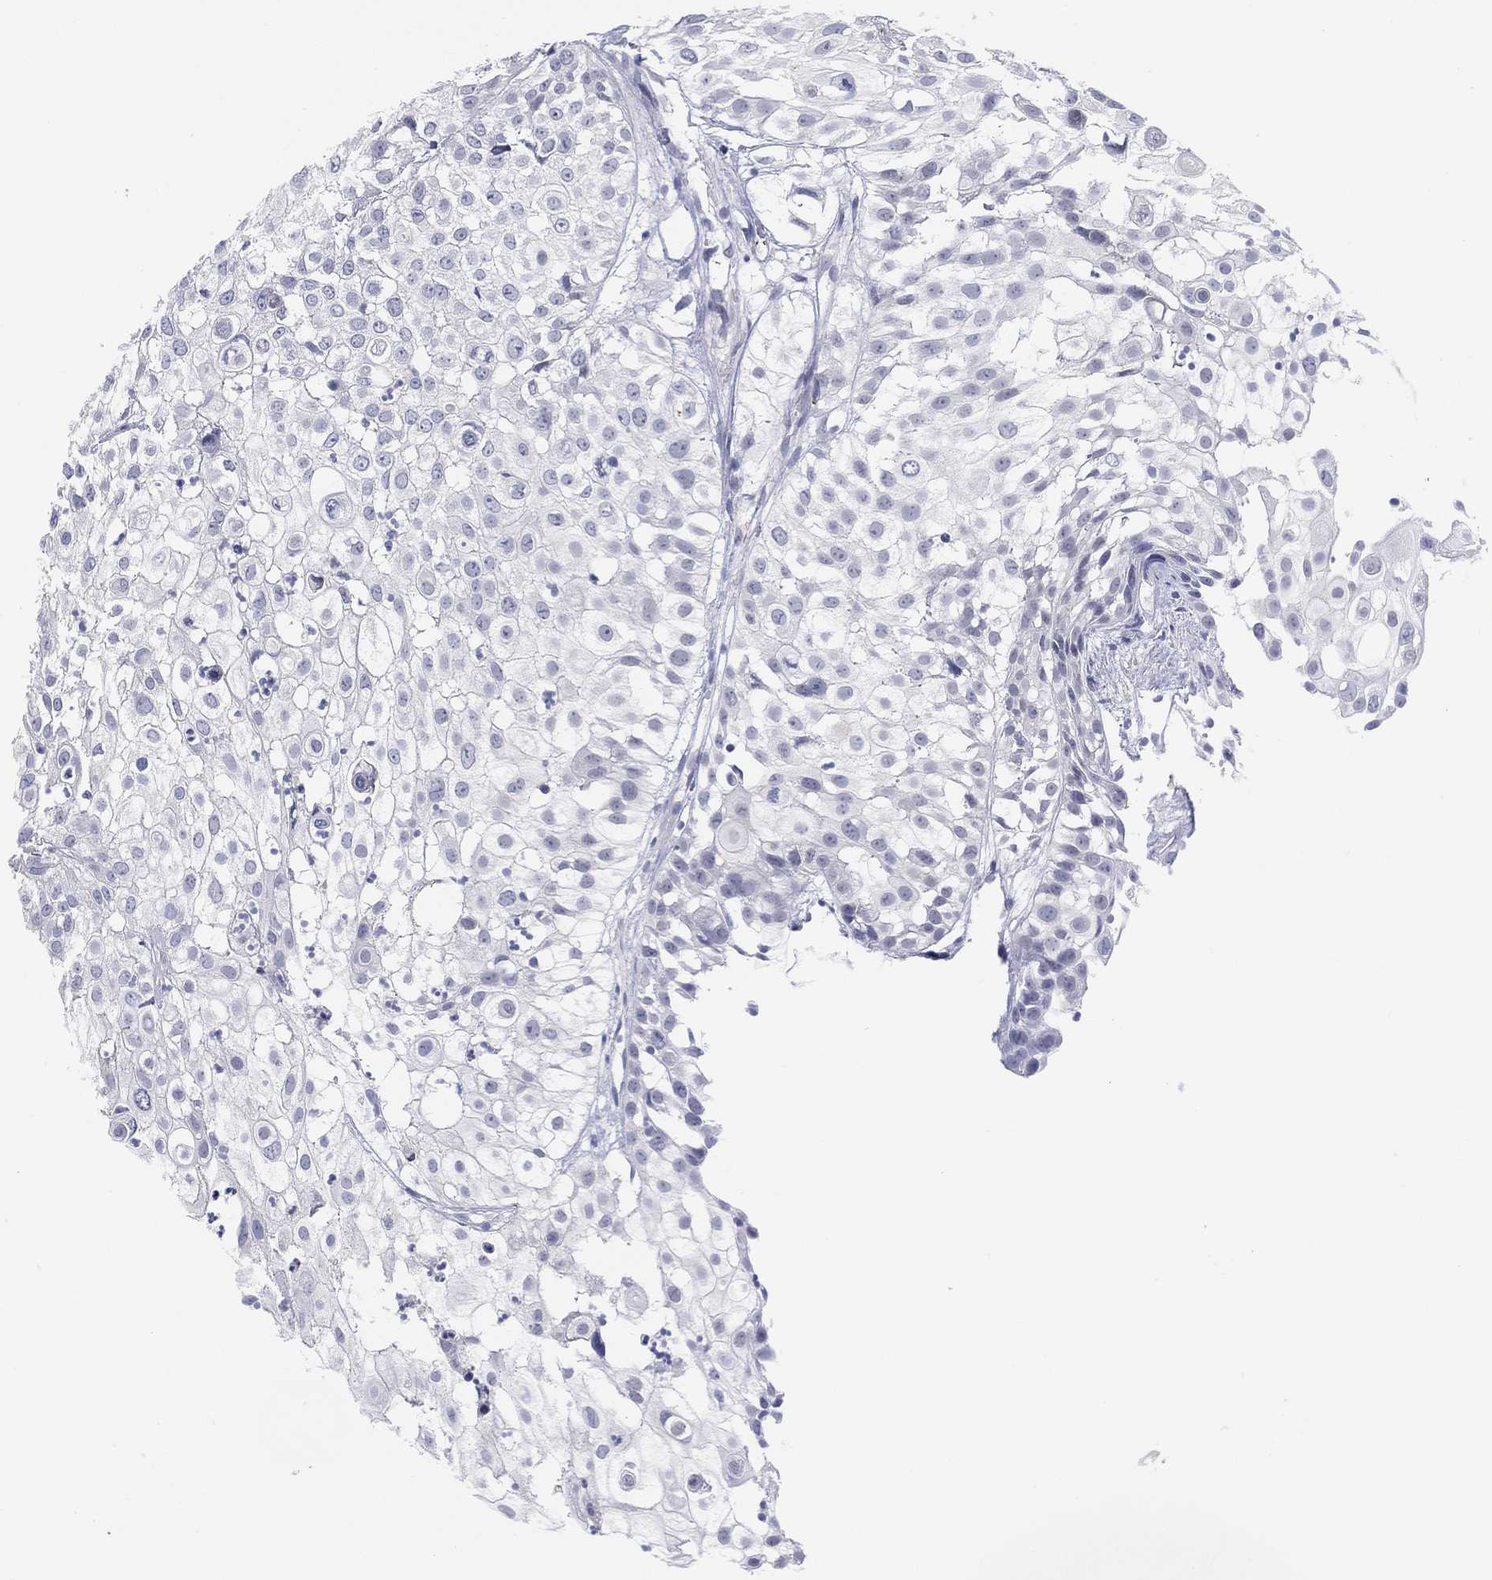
{"staining": {"intensity": "negative", "quantity": "none", "location": "none"}, "tissue": "urothelial cancer", "cell_type": "Tumor cells", "image_type": "cancer", "snomed": [{"axis": "morphology", "description": "Urothelial carcinoma, High grade"}, {"axis": "topography", "description": "Urinary bladder"}], "caption": "Histopathology image shows no significant protein staining in tumor cells of urothelial cancer.", "gene": "MLF1", "patient": {"sex": "female", "age": 79}}